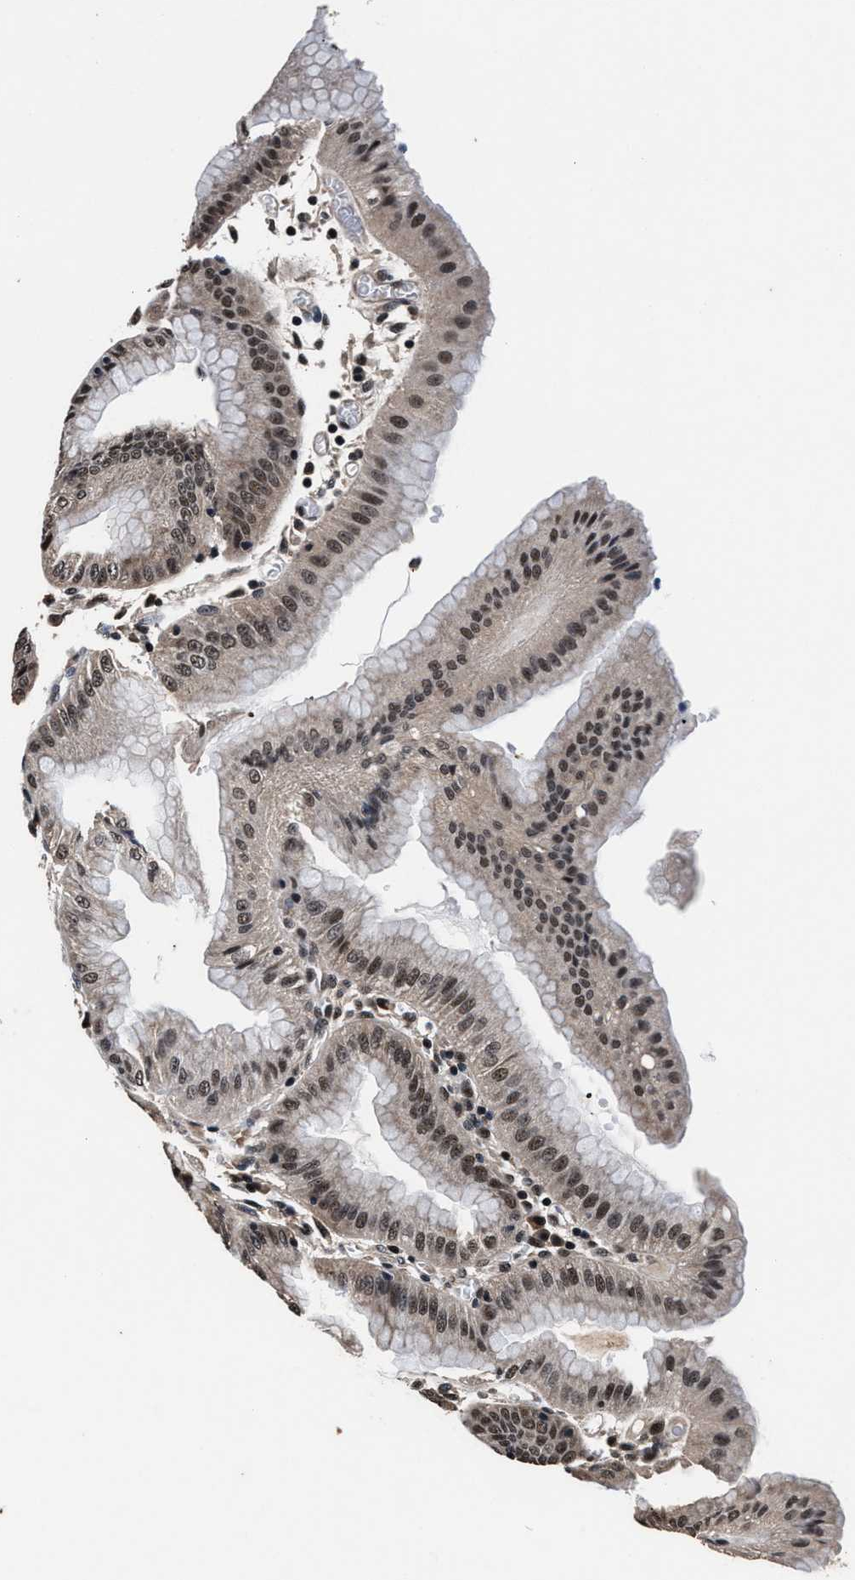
{"staining": {"intensity": "strong", "quantity": "25%-75%", "location": "cytoplasmic/membranous,nuclear"}, "tissue": "stomach", "cell_type": "Glandular cells", "image_type": "normal", "snomed": [{"axis": "morphology", "description": "Normal tissue, NOS"}, {"axis": "topography", "description": "Stomach, lower"}], "caption": "DAB (3,3'-diaminobenzidine) immunohistochemical staining of normal human stomach reveals strong cytoplasmic/membranous,nuclear protein staining in approximately 25%-75% of glandular cells. The protein of interest is stained brown, and the nuclei are stained in blue (DAB IHC with brightfield microscopy, high magnification).", "gene": "USP16", "patient": {"sex": "male", "age": 71}}